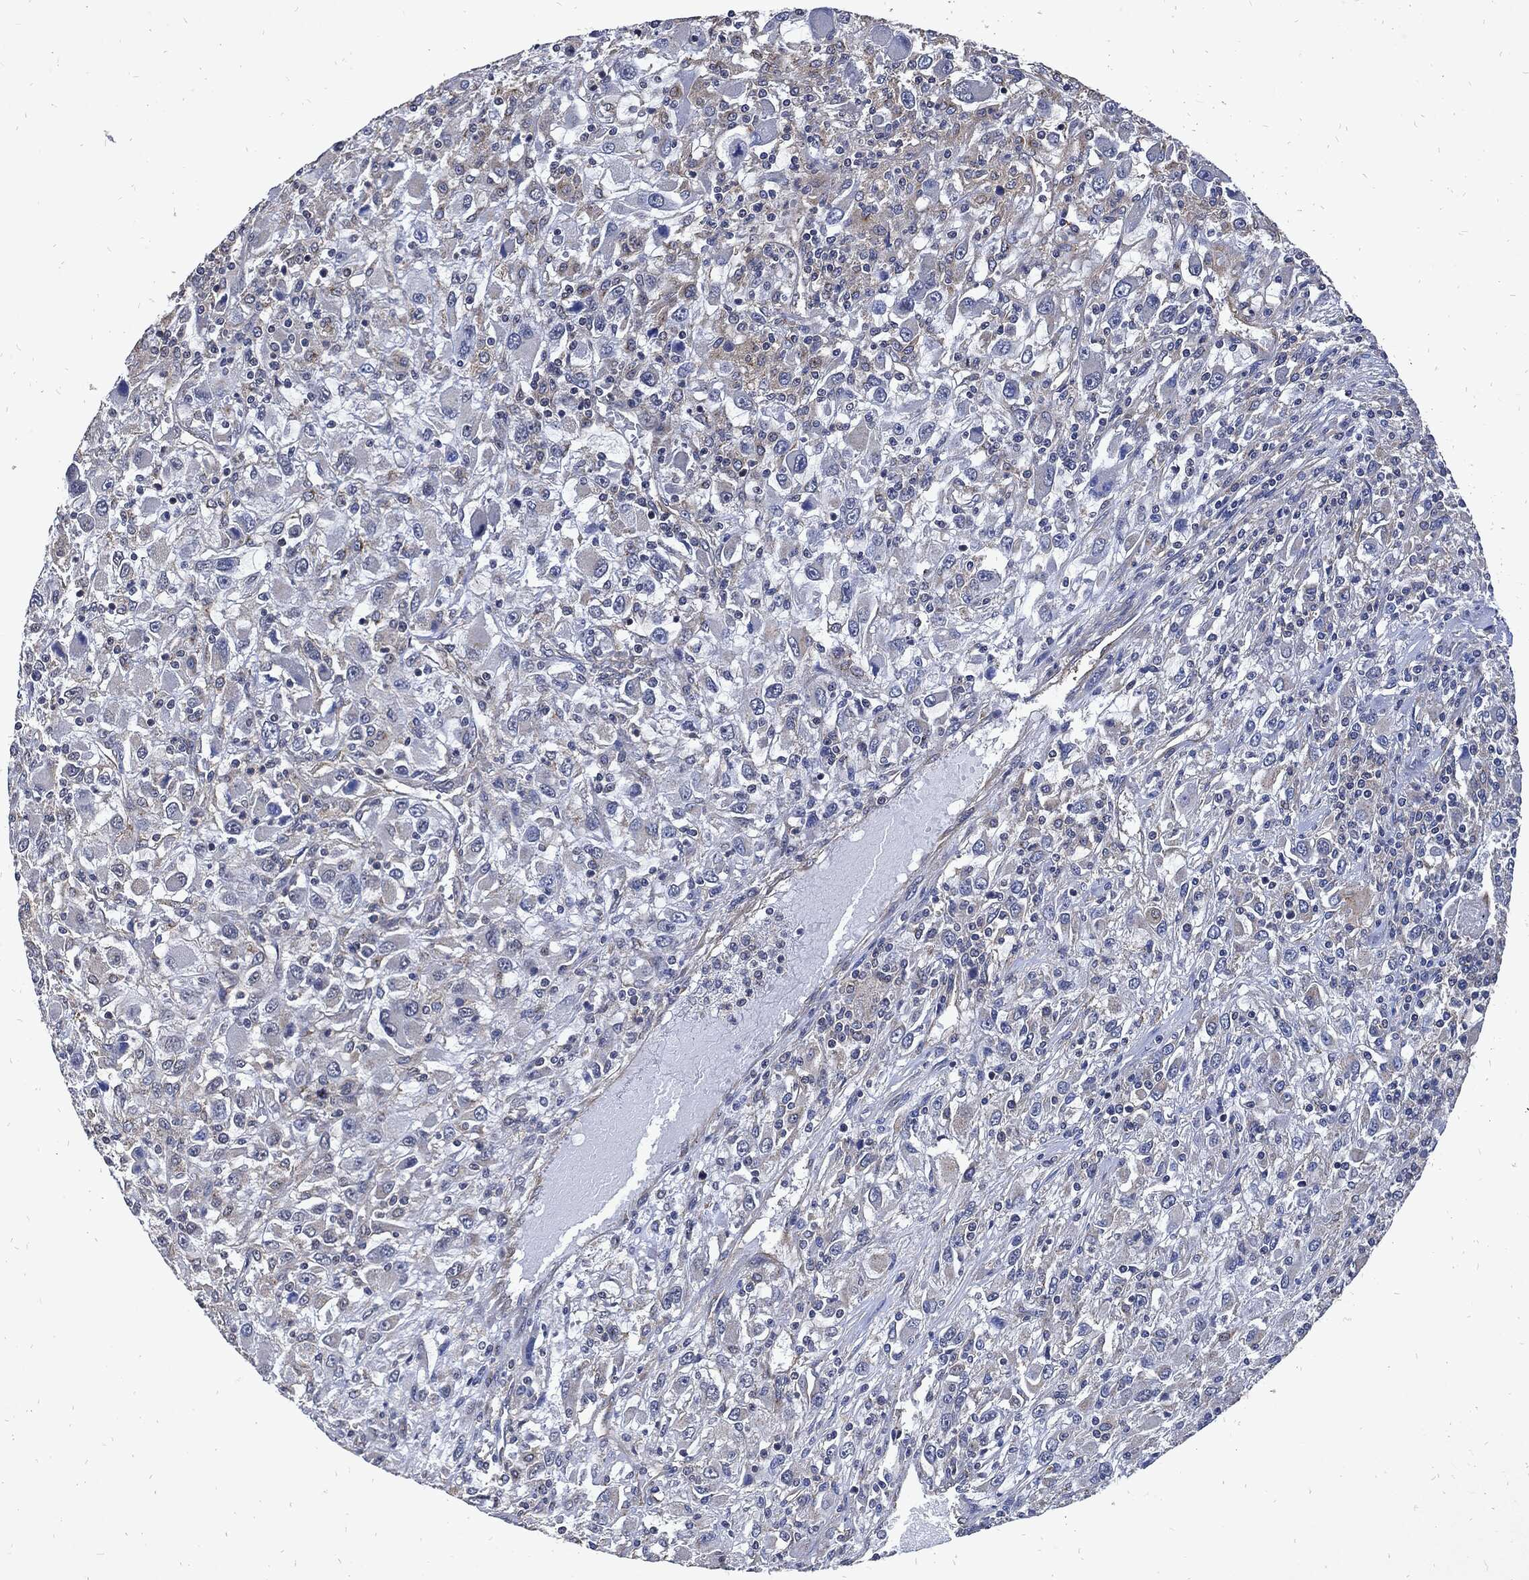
{"staining": {"intensity": "negative", "quantity": "none", "location": "none"}, "tissue": "renal cancer", "cell_type": "Tumor cells", "image_type": "cancer", "snomed": [{"axis": "morphology", "description": "Adenocarcinoma, NOS"}, {"axis": "topography", "description": "Kidney"}], "caption": "This is an immunohistochemistry histopathology image of adenocarcinoma (renal). There is no expression in tumor cells.", "gene": "DCTN1", "patient": {"sex": "female", "age": 67}}